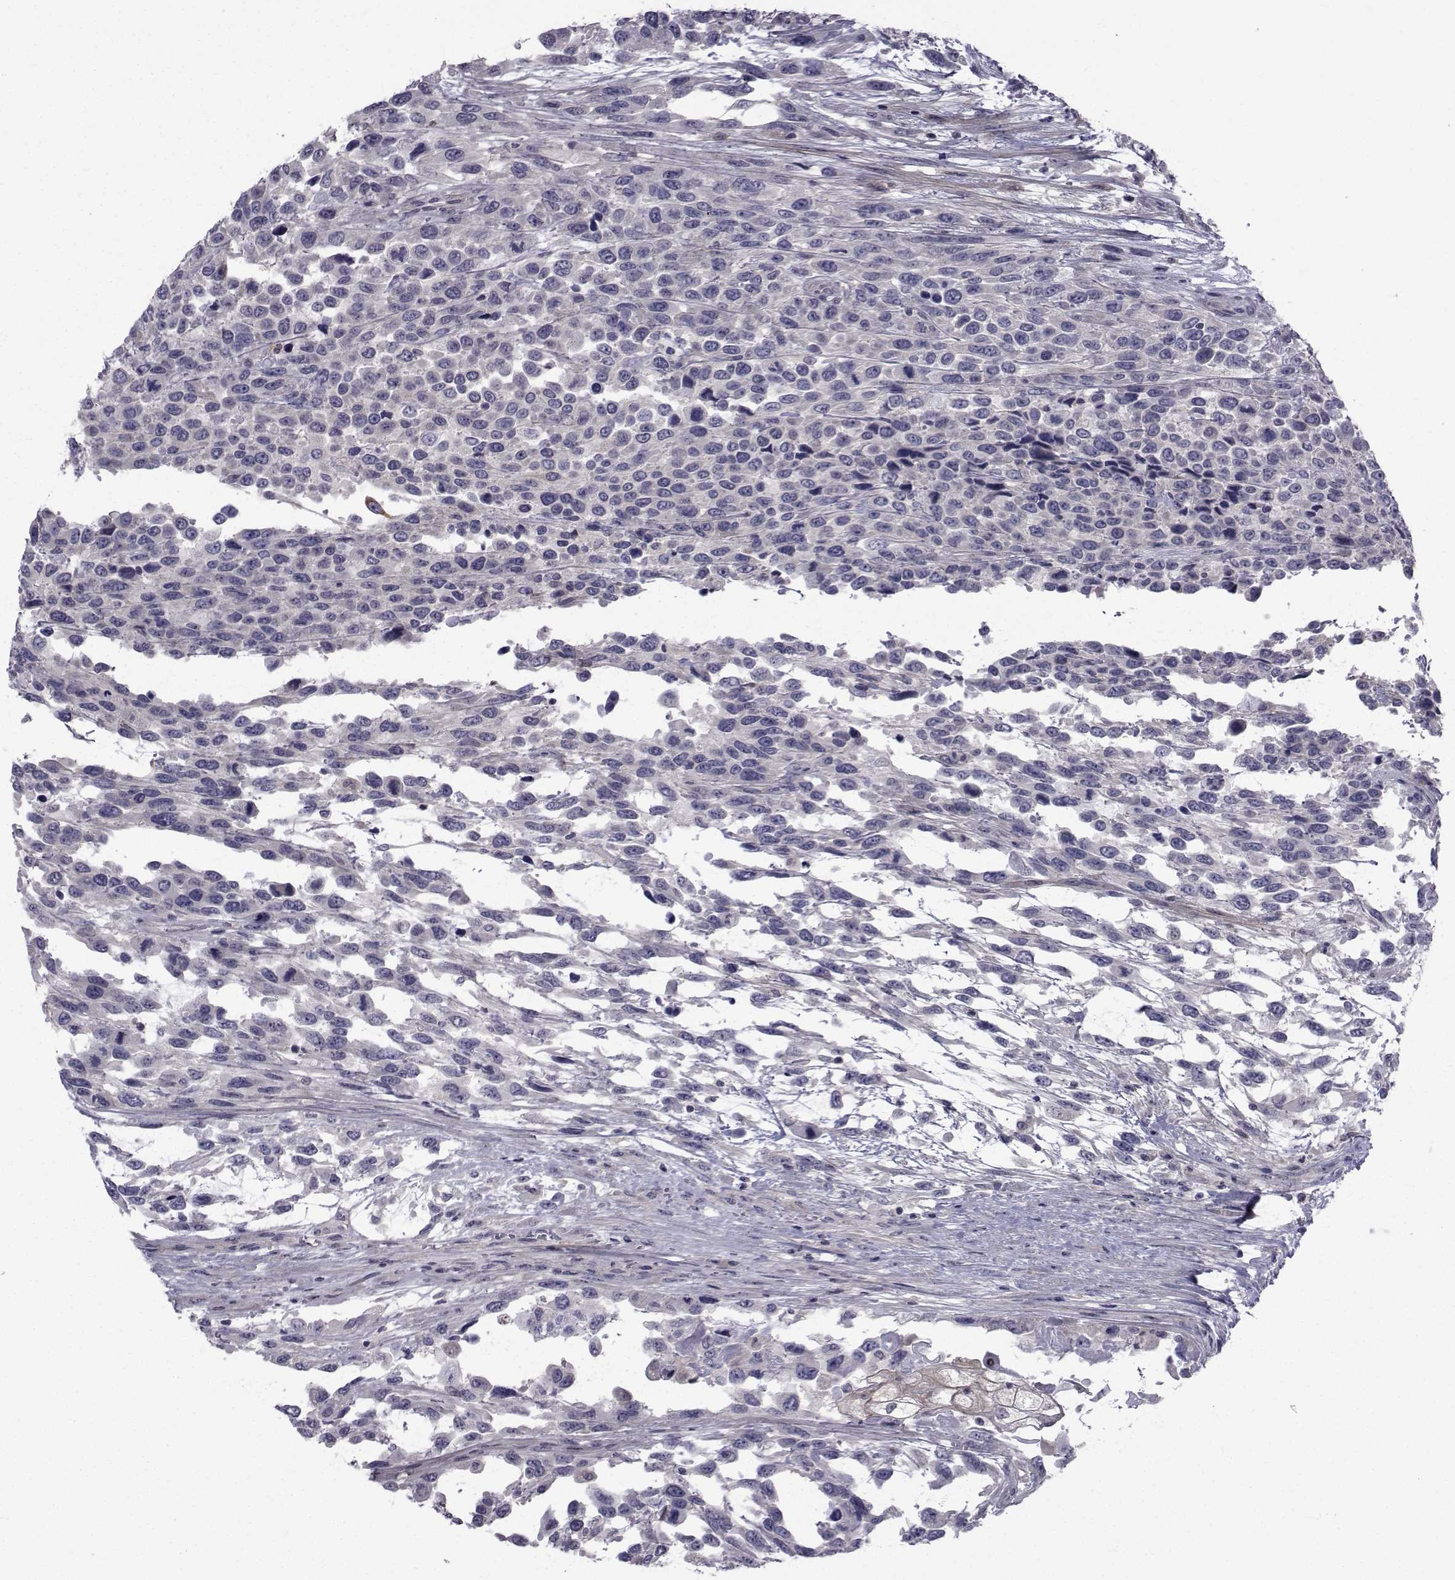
{"staining": {"intensity": "negative", "quantity": "none", "location": "none"}, "tissue": "urothelial cancer", "cell_type": "Tumor cells", "image_type": "cancer", "snomed": [{"axis": "morphology", "description": "Urothelial carcinoma, High grade"}, {"axis": "topography", "description": "Urinary bladder"}], "caption": "This is an immunohistochemistry image of urothelial carcinoma (high-grade). There is no expression in tumor cells.", "gene": "SLC30A10", "patient": {"sex": "female", "age": 70}}